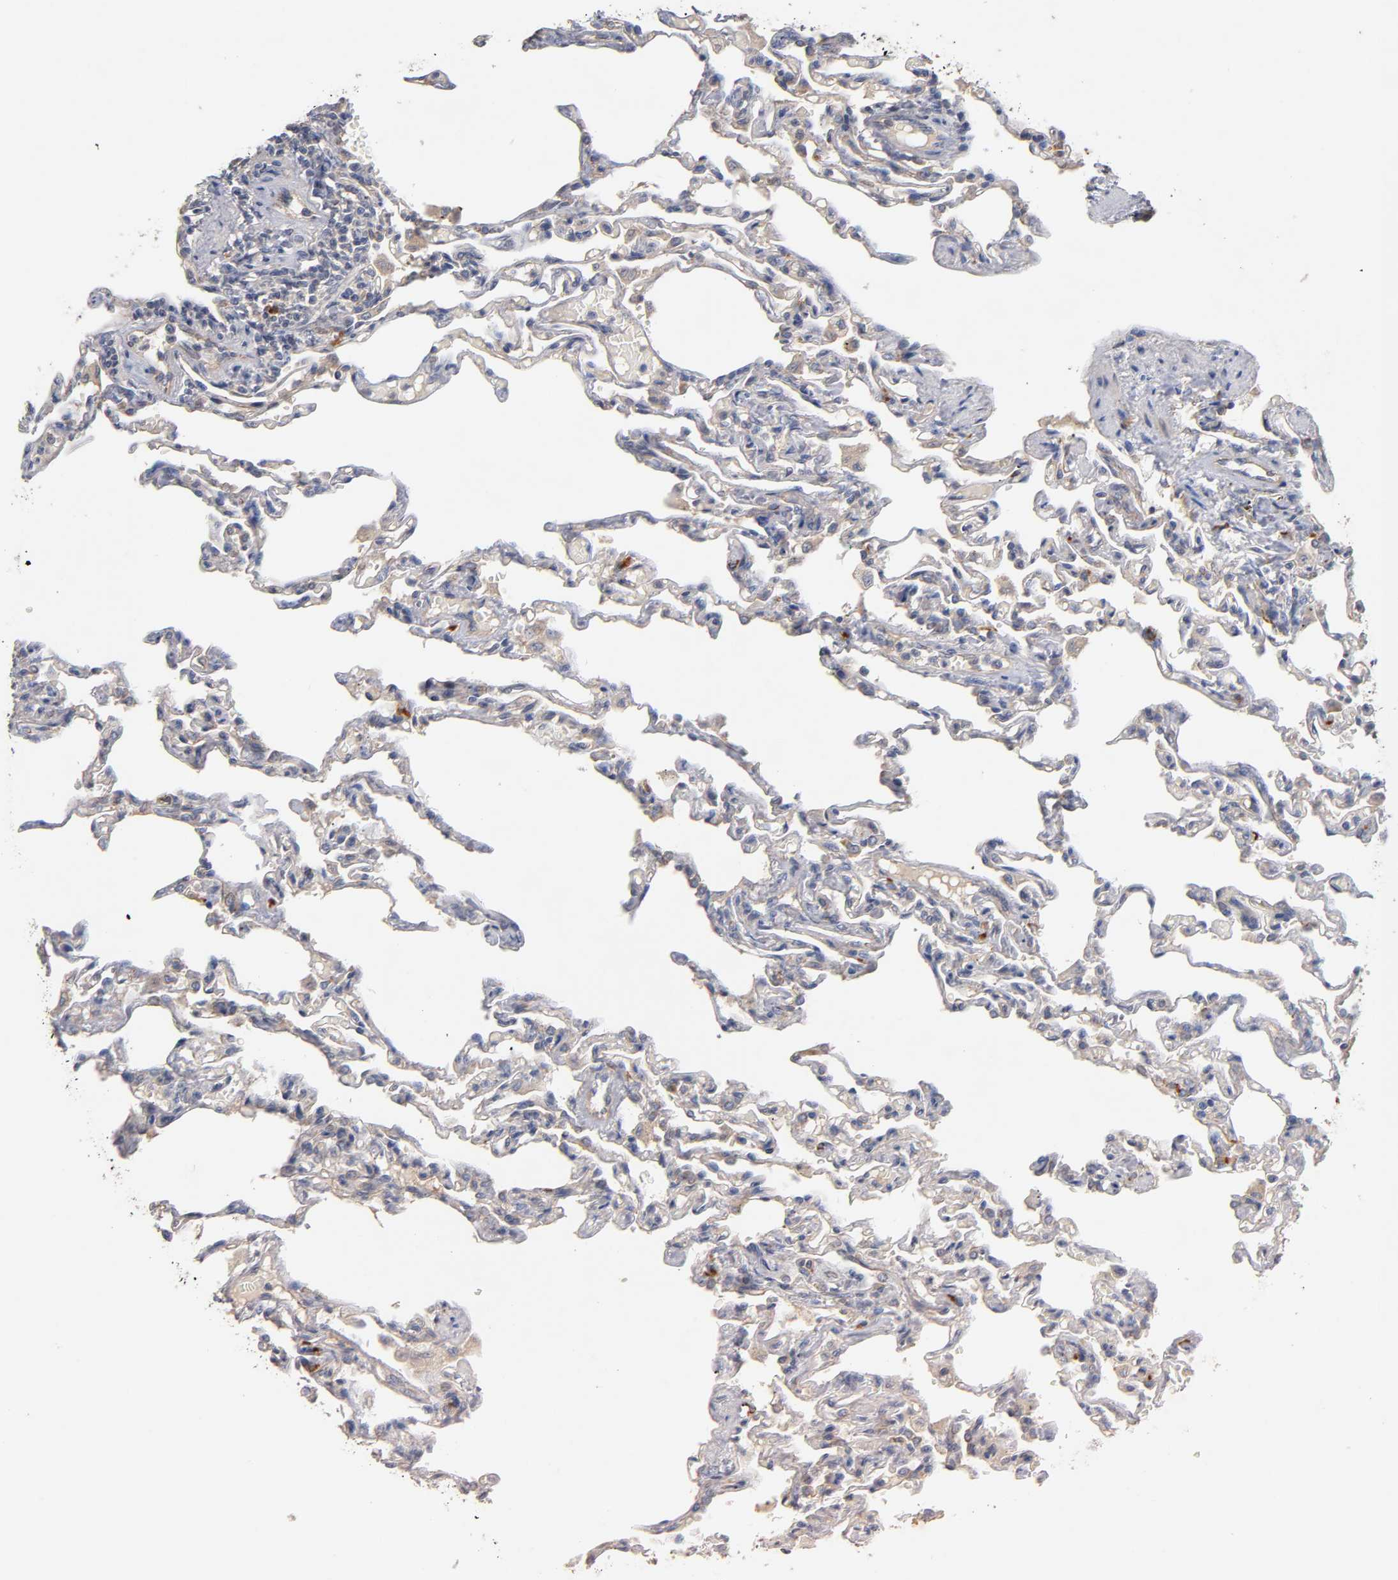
{"staining": {"intensity": "moderate", "quantity": ">75%", "location": "cytoplasmic/membranous"}, "tissue": "lung", "cell_type": "Alveolar cells", "image_type": "normal", "snomed": [{"axis": "morphology", "description": "Normal tissue, NOS"}, {"axis": "topography", "description": "Lung"}], "caption": "Moderate cytoplasmic/membranous protein expression is appreciated in about >75% of alveolar cells in lung. (DAB IHC, brown staining for protein, blue staining for nuclei).", "gene": "PDZD11", "patient": {"sex": "male", "age": 21}}